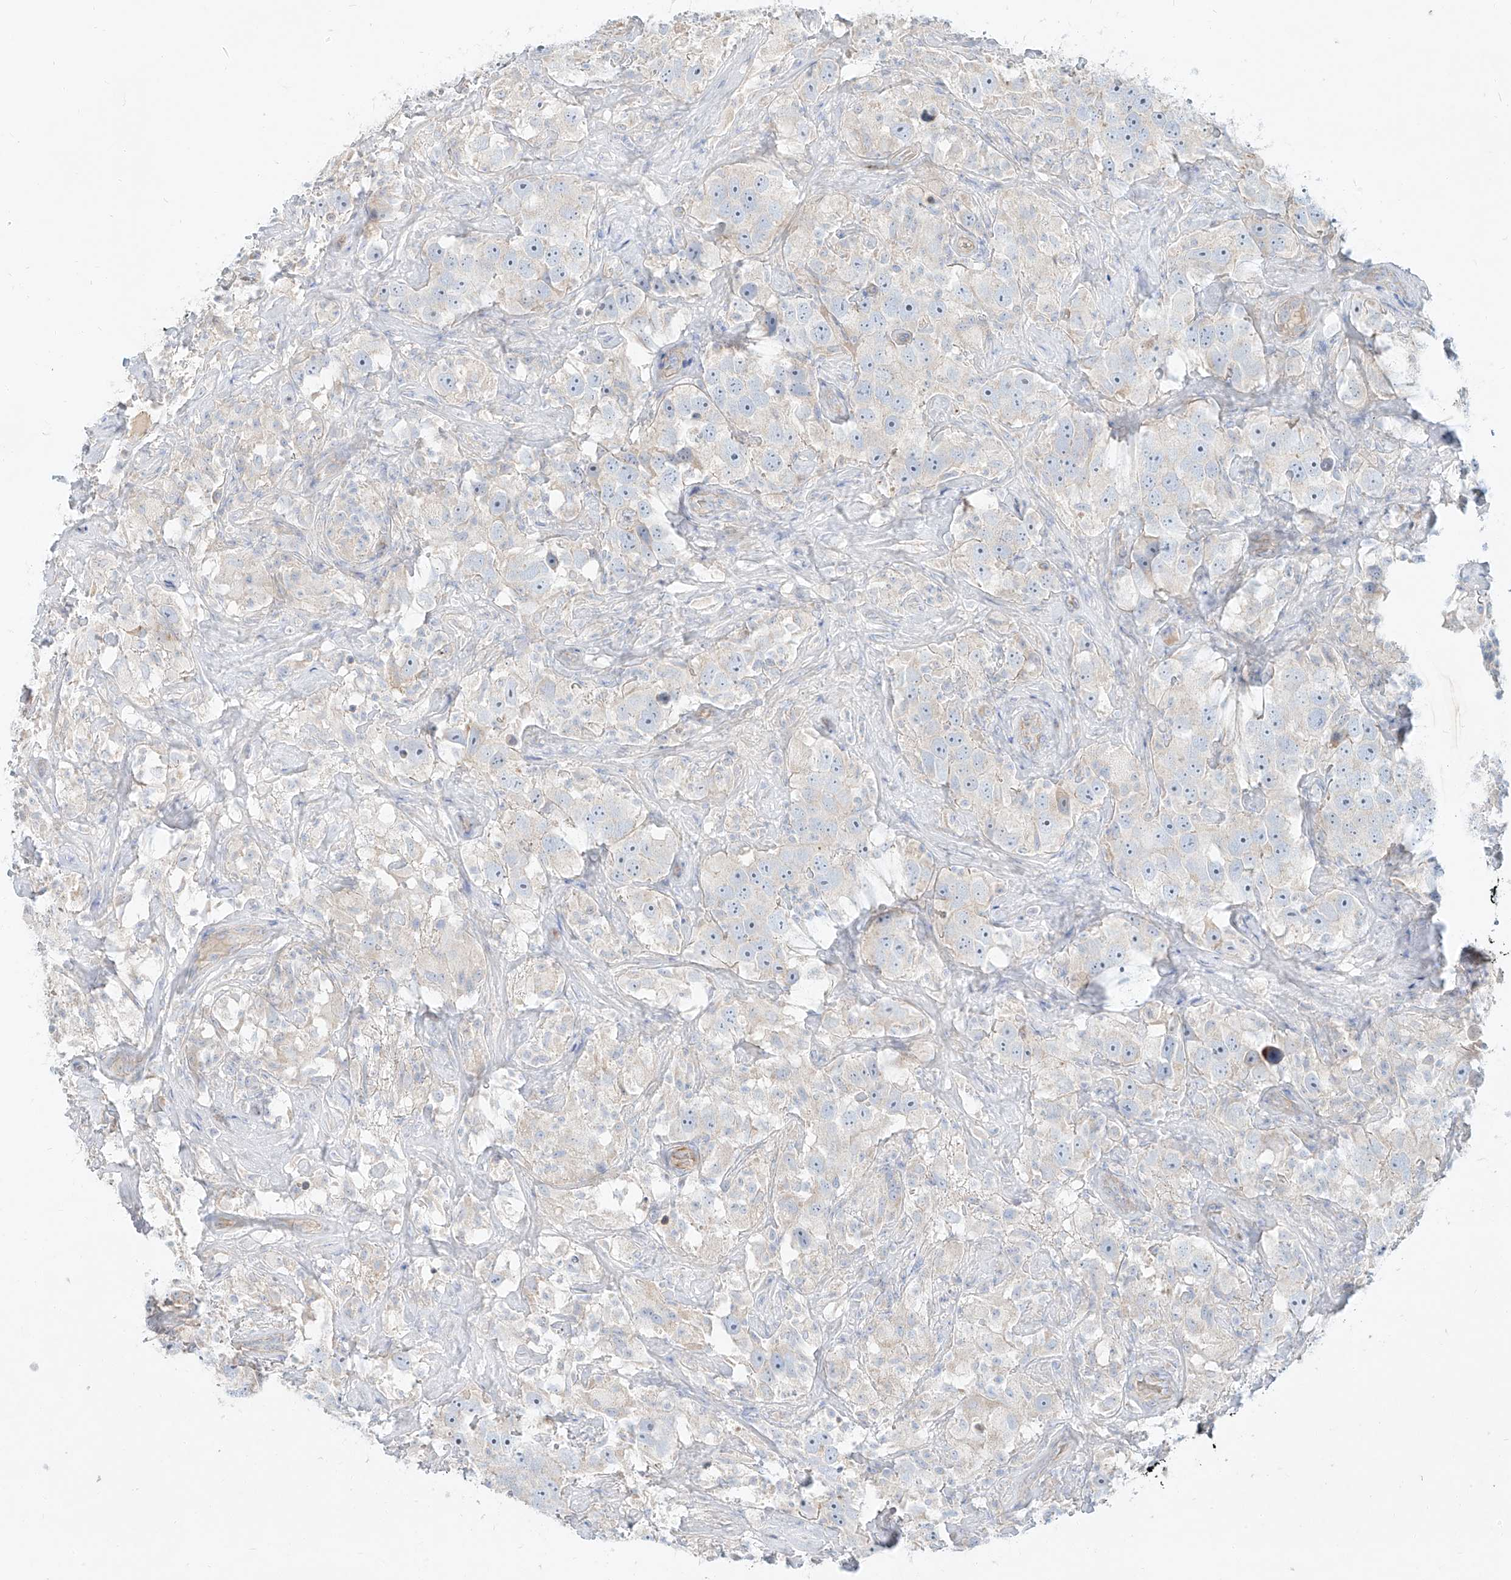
{"staining": {"intensity": "negative", "quantity": "none", "location": "none"}, "tissue": "testis cancer", "cell_type": "Tumor cells", "image_type": "cancer", "snomed": [{"axis": "morphology", "description": "Seminoma, NOS"}, {"axis": "topography", "description": "Testis"}], "caption": "There is no significant positivity in tumor cells of testis cancer (seminoma).", "gene": "AJM1", "patient": {"sex": "male", "age": 49}}